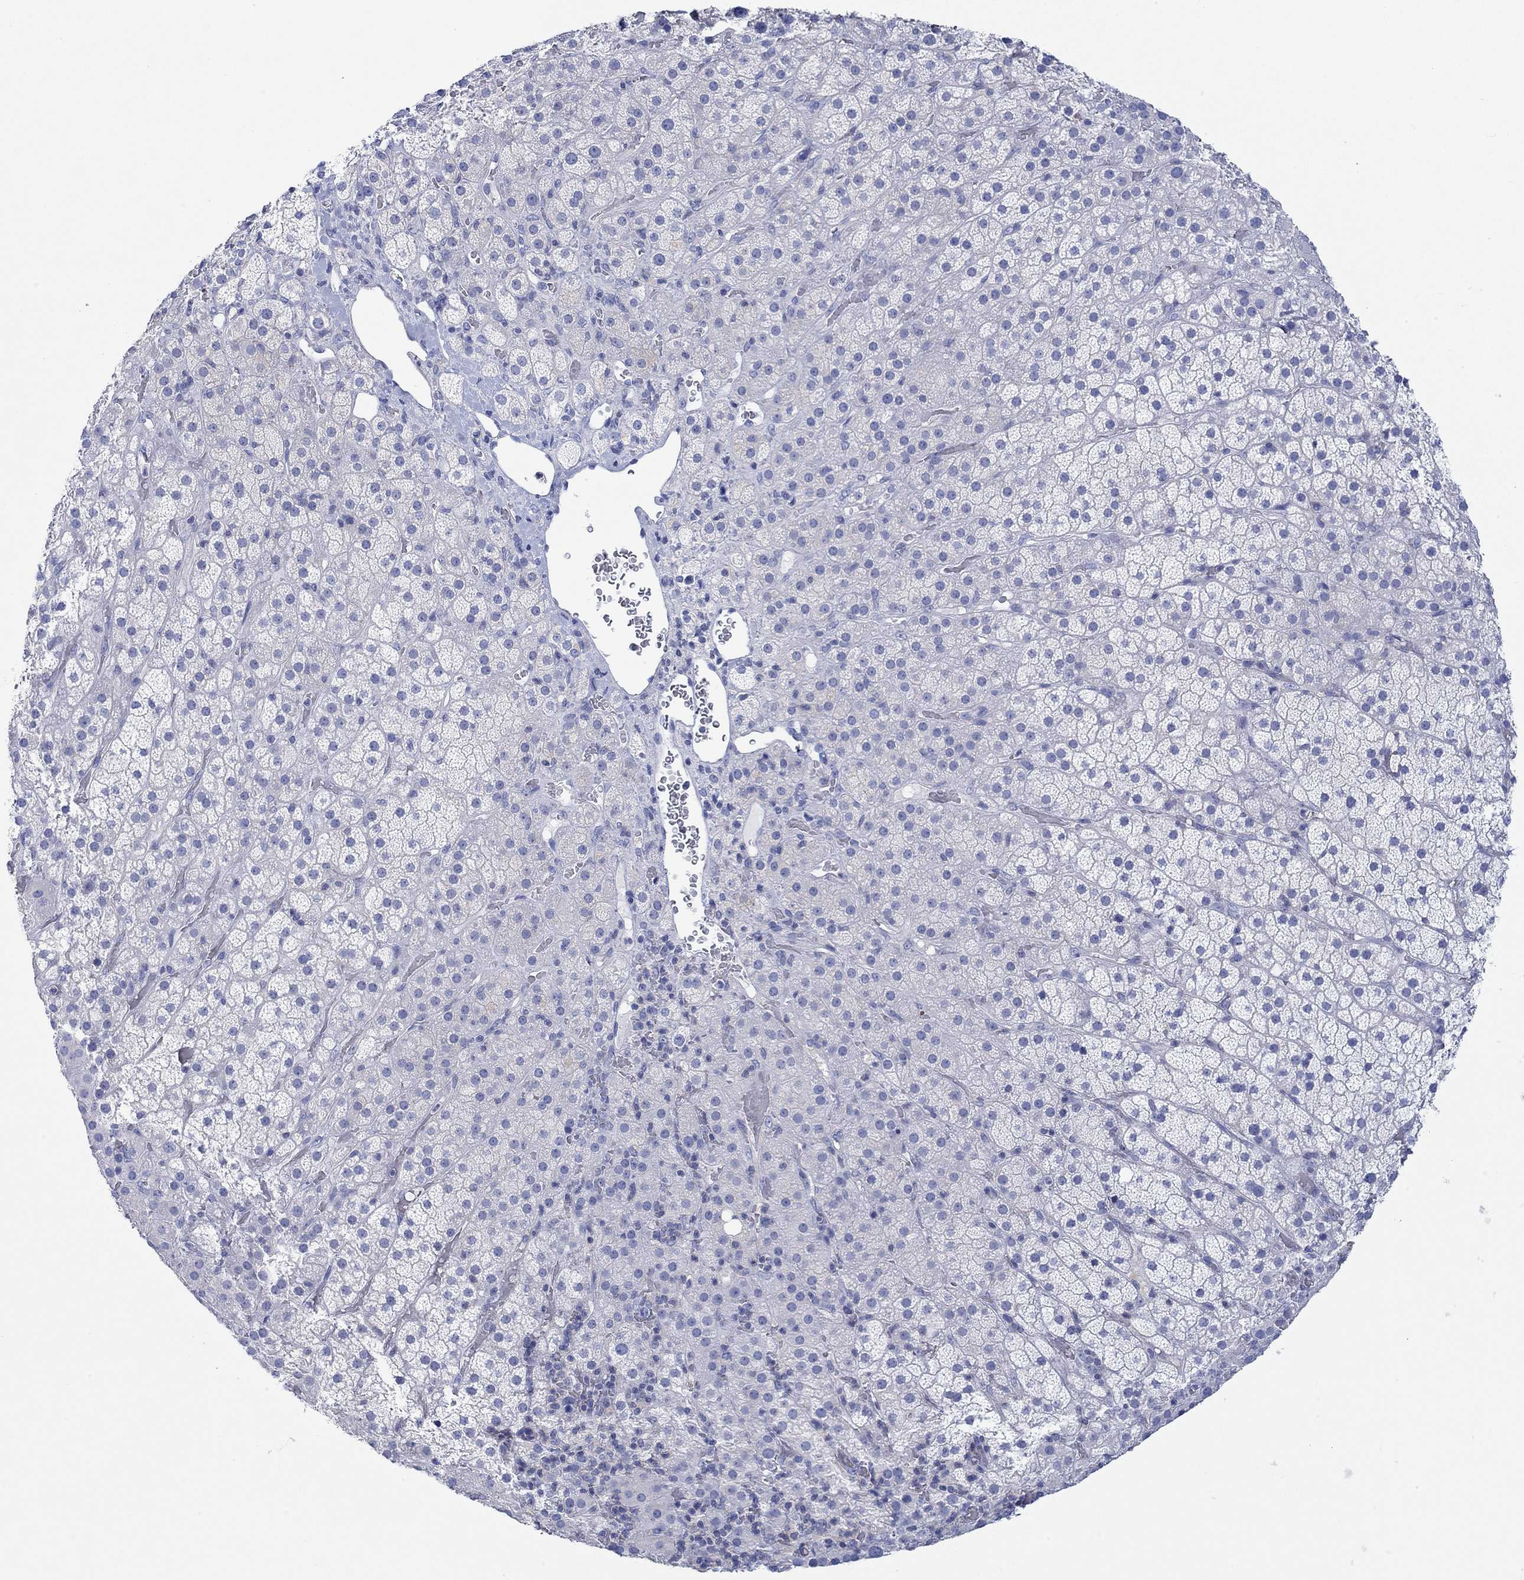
{"staining": {"intensity": "negative", "quantity": "none", "location": "none"}, "tissue": "adrenal gland", "cell_type": "Glandular cells", "image_type": "normal", "snomed": [{"axis": "morphology", "description": "Normal tissue, NOS"}, {"axis": "topography", "description": "Adrenal gland"}], "caption": "This histopathology image is of unremarkable adrenal gland stained with immunohistochemistry to label a protein in brown with the nuclei are counter-stained blue. There is no staining in glandular cells. (Brightfield microscopy of DAB (3,3'-diaminobenzidine) immunohistochemistry at high magnification).", "gene": "PPIL6", "patient": {"sex": "male", "age": 57}}